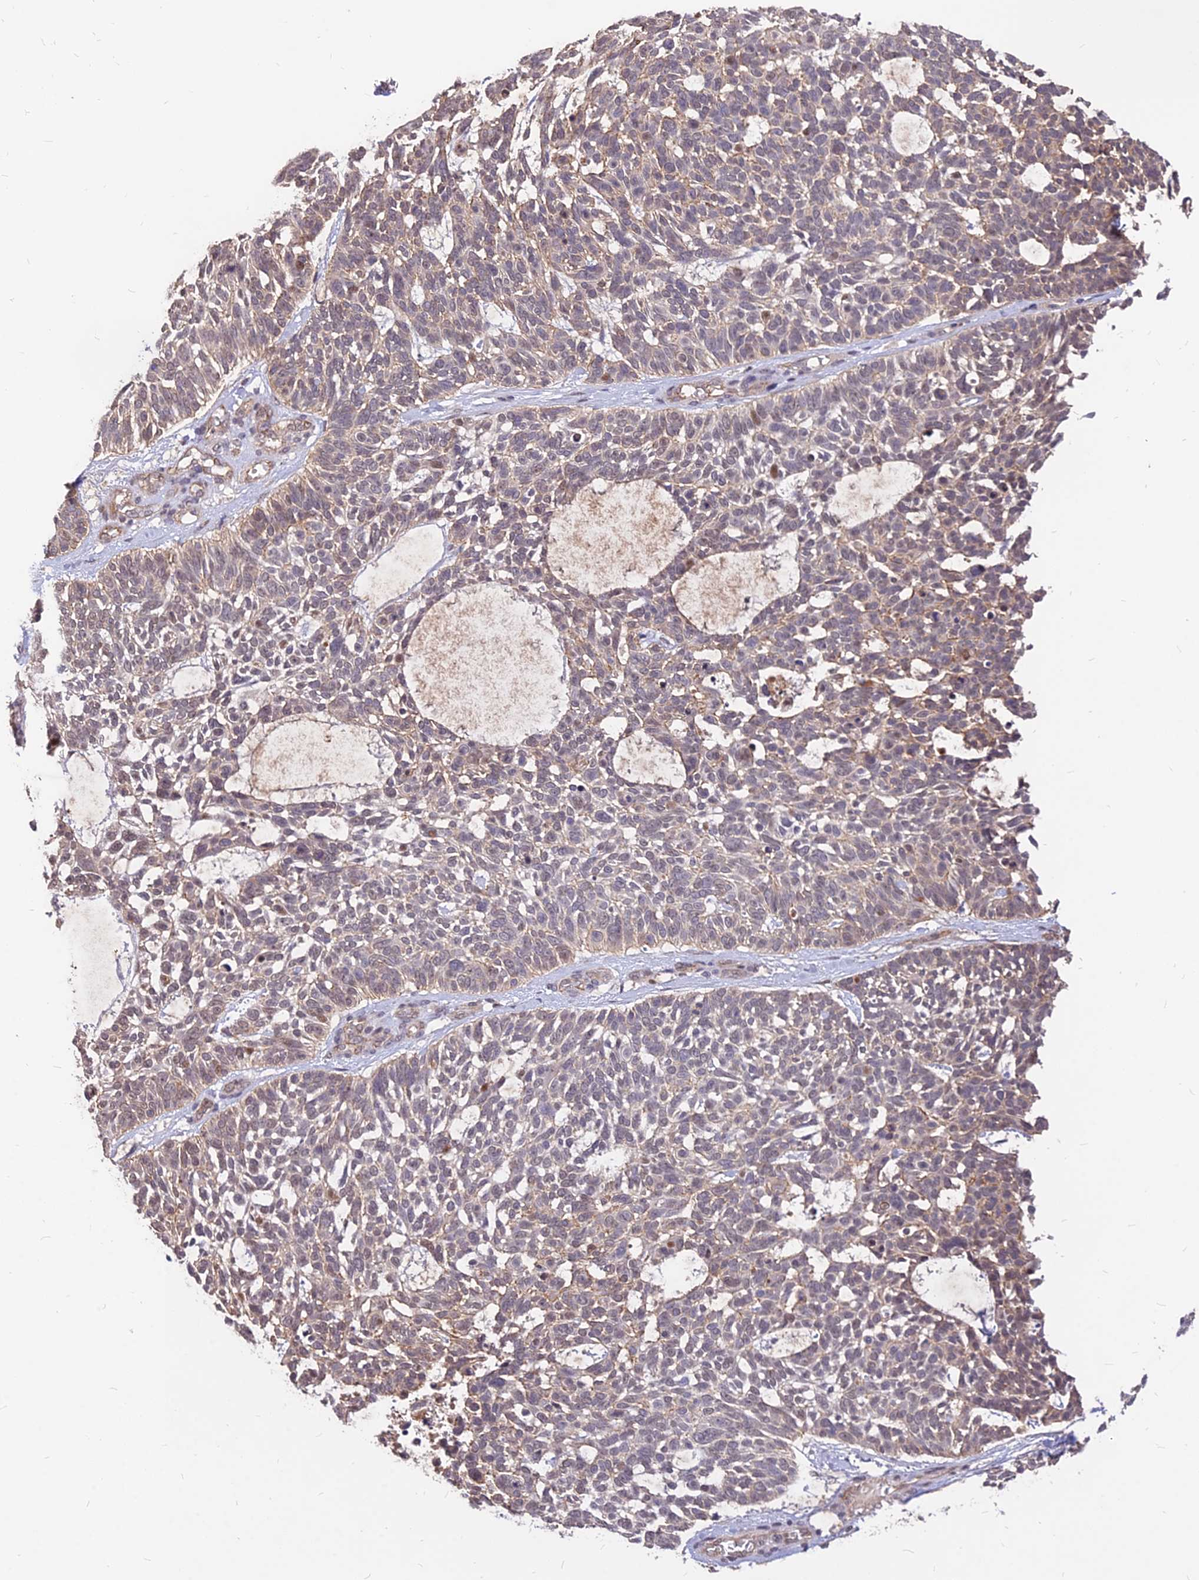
{"staining": {"intensity": "weak", "quantity": "25%-75%", "location": "cytoplasmic/membranous"}, "tissue": "skin cancer", "cell_type": "Tumor cells", "image_type": "cancer", "snomed": [{"axis": "morphology", "description": "Basal cell carcinoma"}, {"axis": "topography", "description": "Skin"}], "caption": "Skin cancer (basal cell carcinoma) stained with a protein marker demonstrates weak staining in tumor cells.", "gene": "C11orf68", "patient": {"sex": "male", "age": 88}}